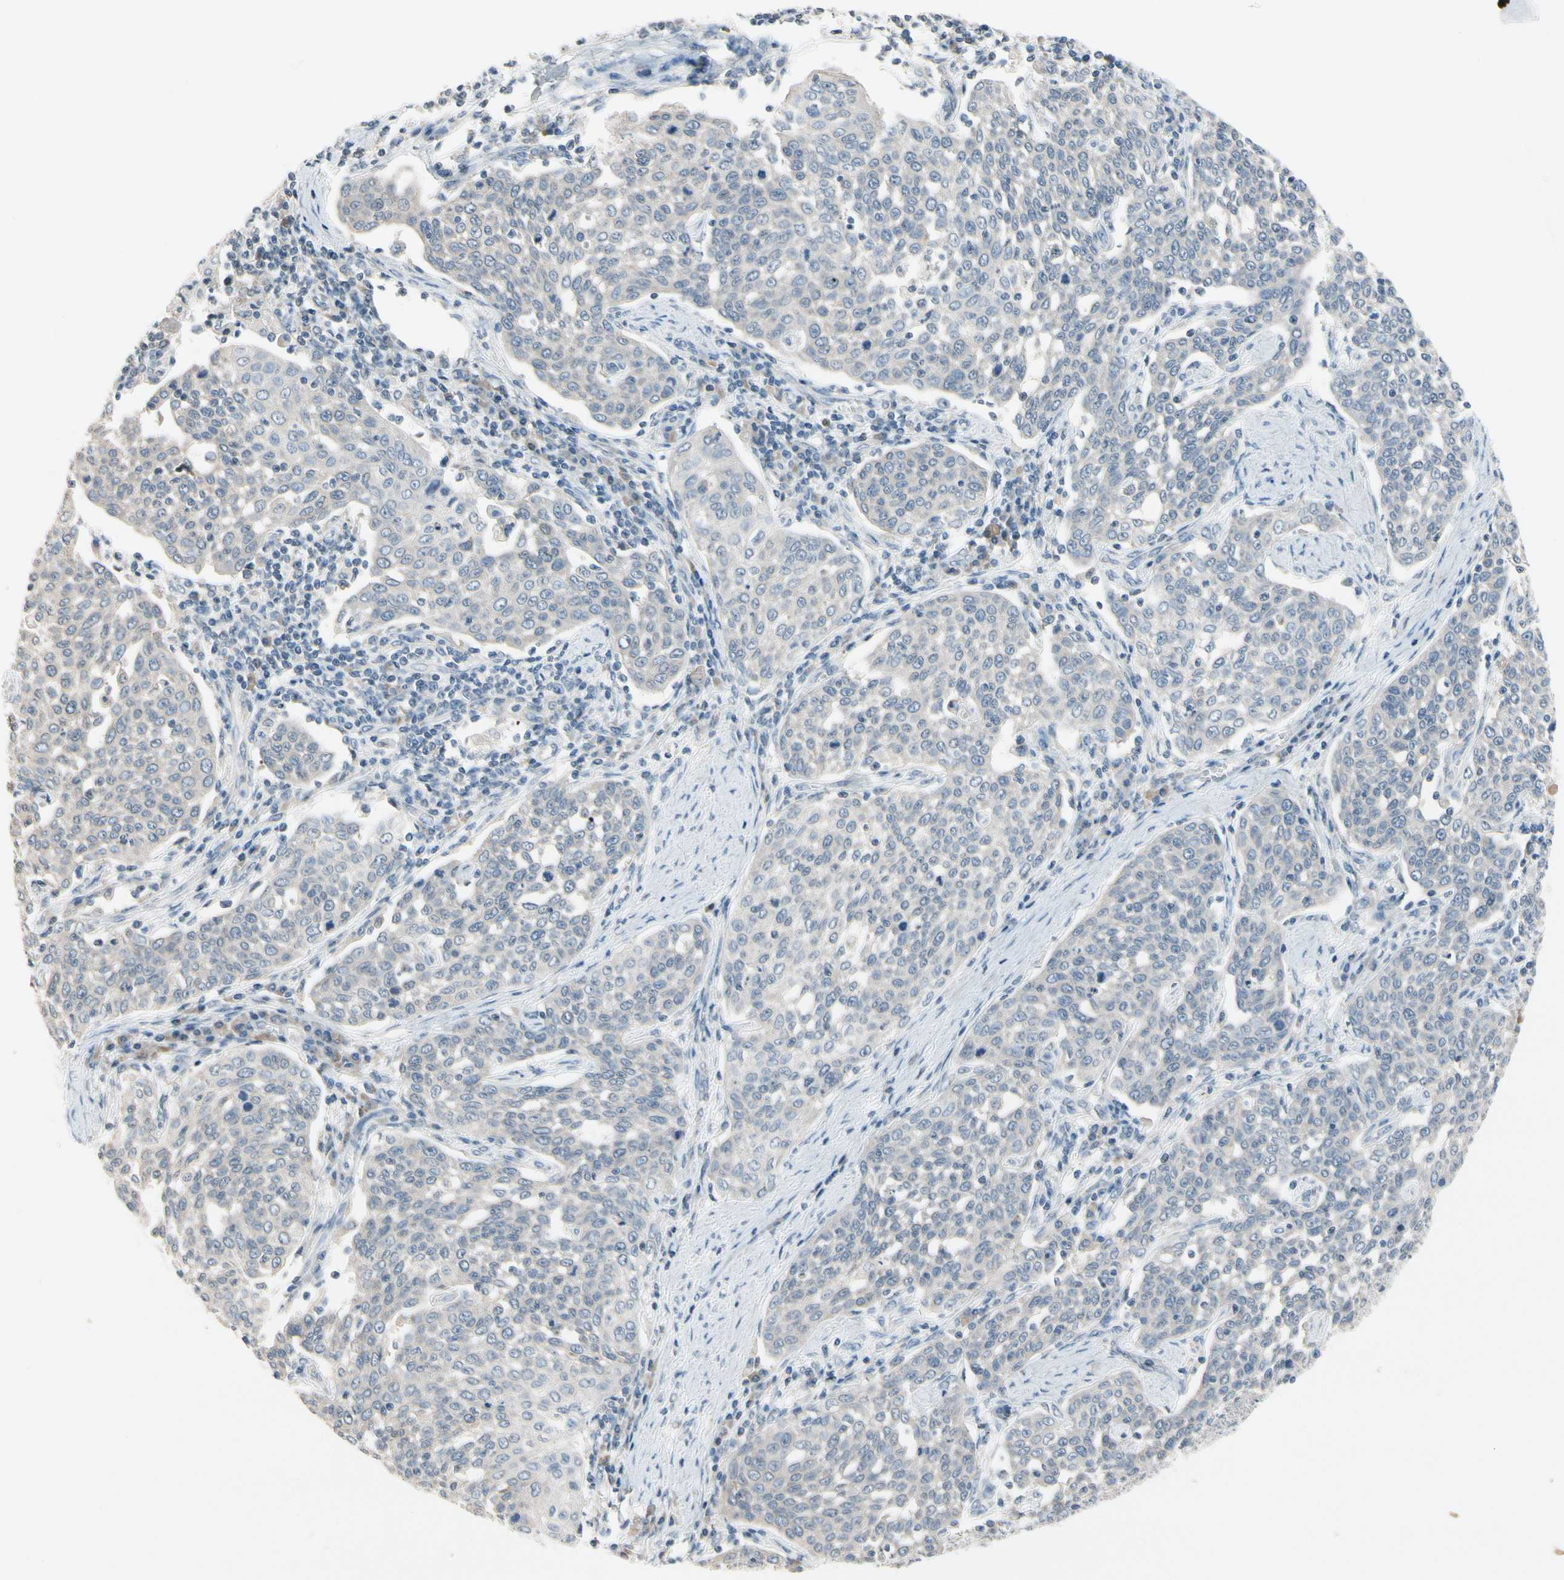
{"staining": {"intensity": "weak", "quantity": "<25%", "location": "cytoplasmic/membranous"}, "tissue": "cervical cancer", "cell_type": "Tumor cells", "image_type": "cancer", "snomed": [{"axis": "morphology", "description": "Squamous cell carcinoma, NOS"}, {"axis": "topography", "description": "Cervix"}], "caption": "Protein analysis of squamous cell carcinoma (cervical) reveals no significant expression in tumor cells.", "gene": "PIP5K1B", "patient": {"sex": "female", "age": 34}}